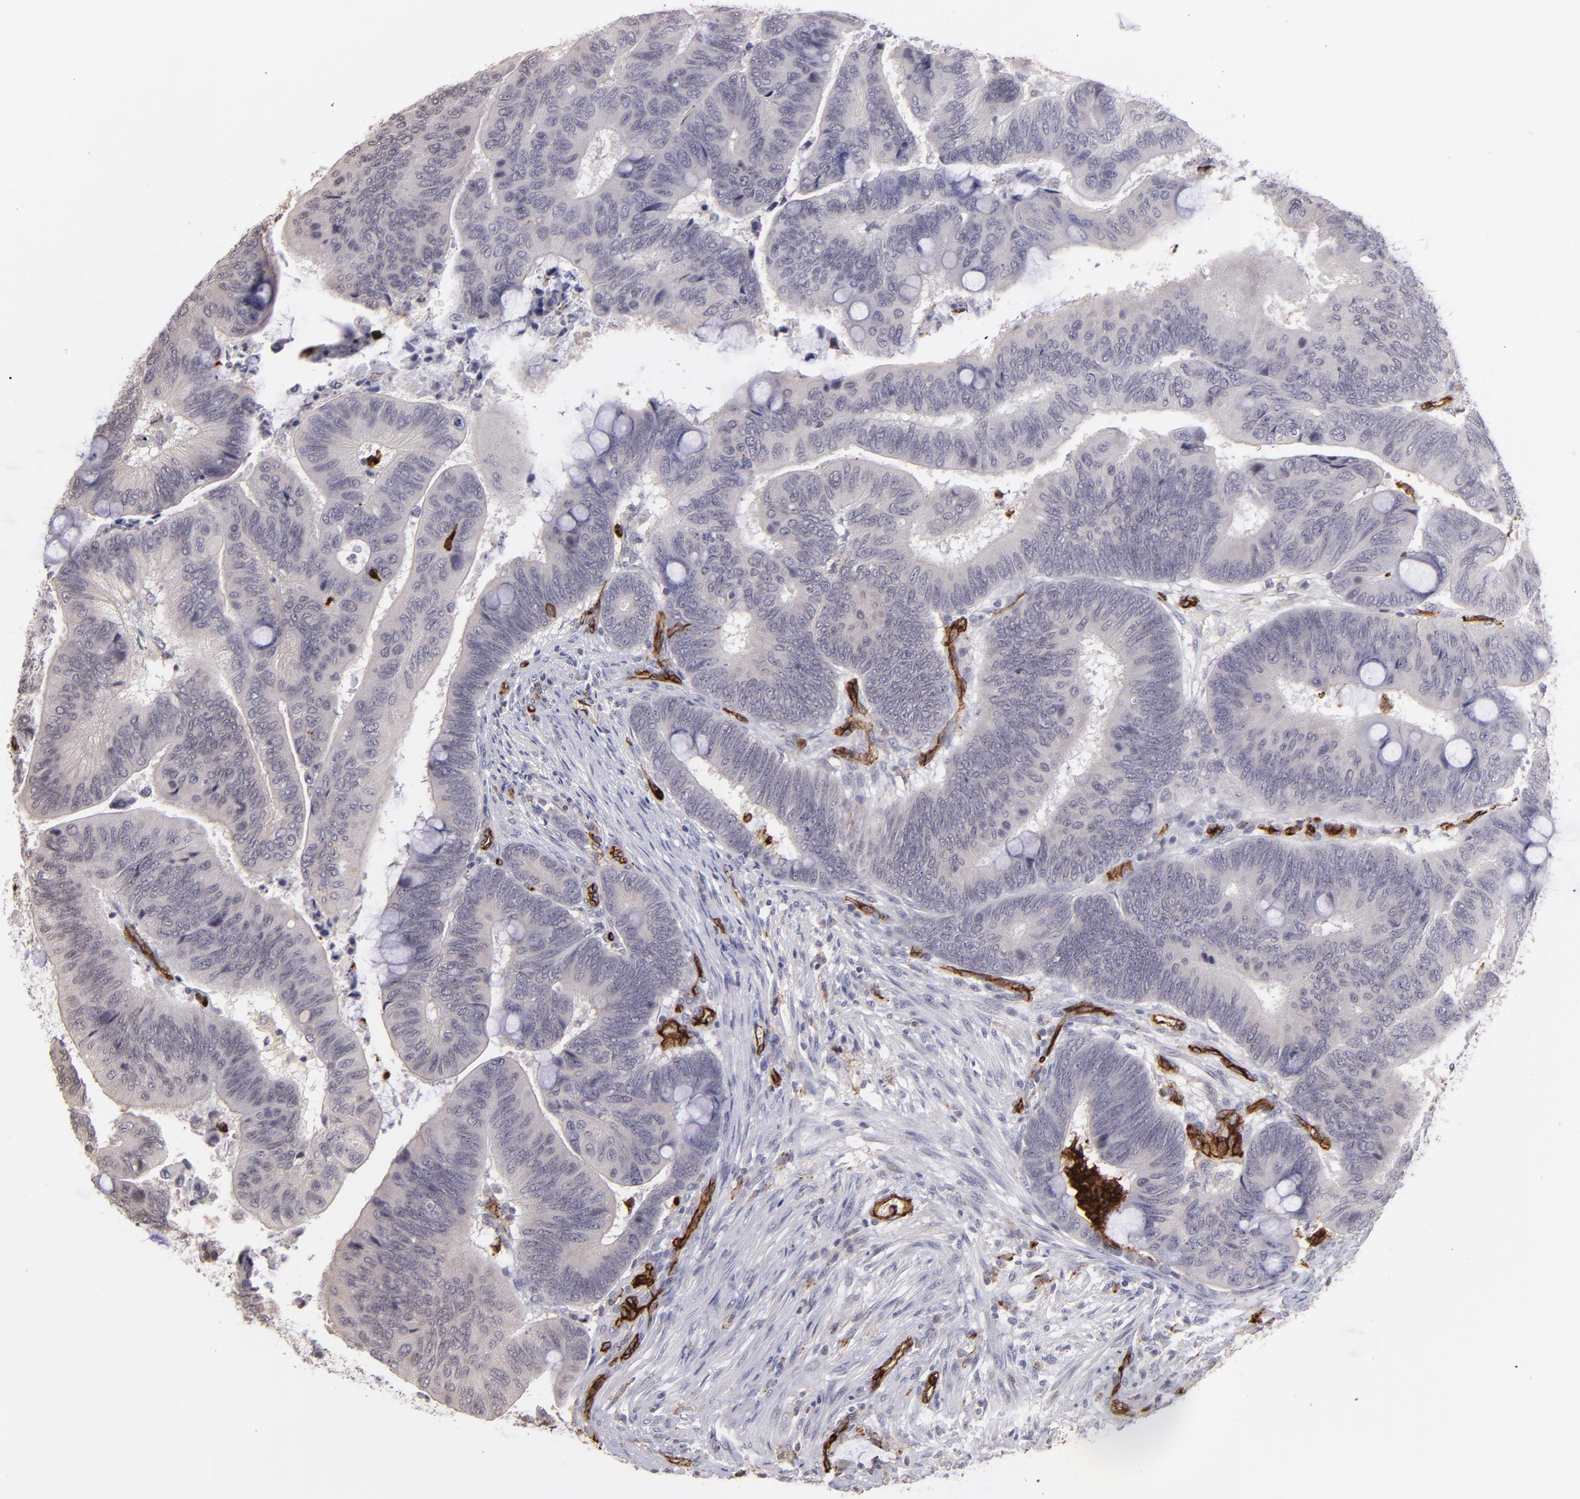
{"staining": {"intensity": "negative", "quantity": "none", "location": "none"}, "tissue": "colorectal cancer", "cell_type": "Tumor cells", "image_type": "cancer", "snomed": [{"axis": "morphology", "description": "Normal tissue, NOS"}, {"axis": "morphology", "description": "Adenocarcinoma, NOS"}, {"axis": "topography", "description": "Rectum"}], "caption": "An IHC photomicrograph of colorectal cancer (adenocarcinoma) is shown. There is no staining in tumor cells of colorectal cancer (adenocarcinoma).", "gene": "DYSF", "patient": {"sex": "male", "age": 92}}